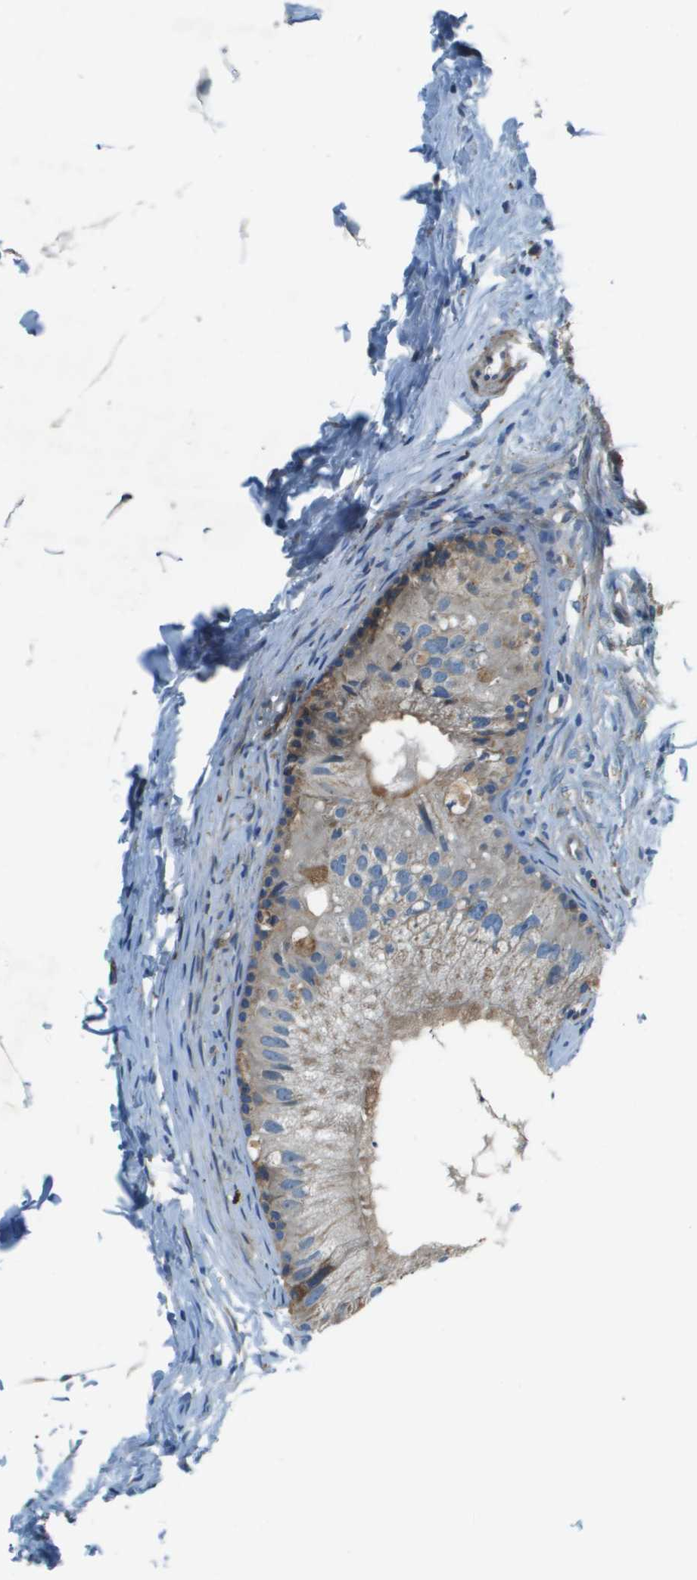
{"staining": {"intensity": "weak", "quantity": "25%-75%", "location": "cytoplasmic/membranous"}, "tissue": "epididymis", "cell_type": "Glandular cells", "image_type": "normal", "snomed": [{"axis": "morphology", "description": "Normal tissue, NOS"}, {"axis": "topography", "description": "Epididymis"}], "caption": "The immunohistochemical stain labels weak cytoplasmic/membranous expression in glandular cells of normal epididymis.", "gene": "TMEM51", "patient": {"sex": "male", "age": 56}}